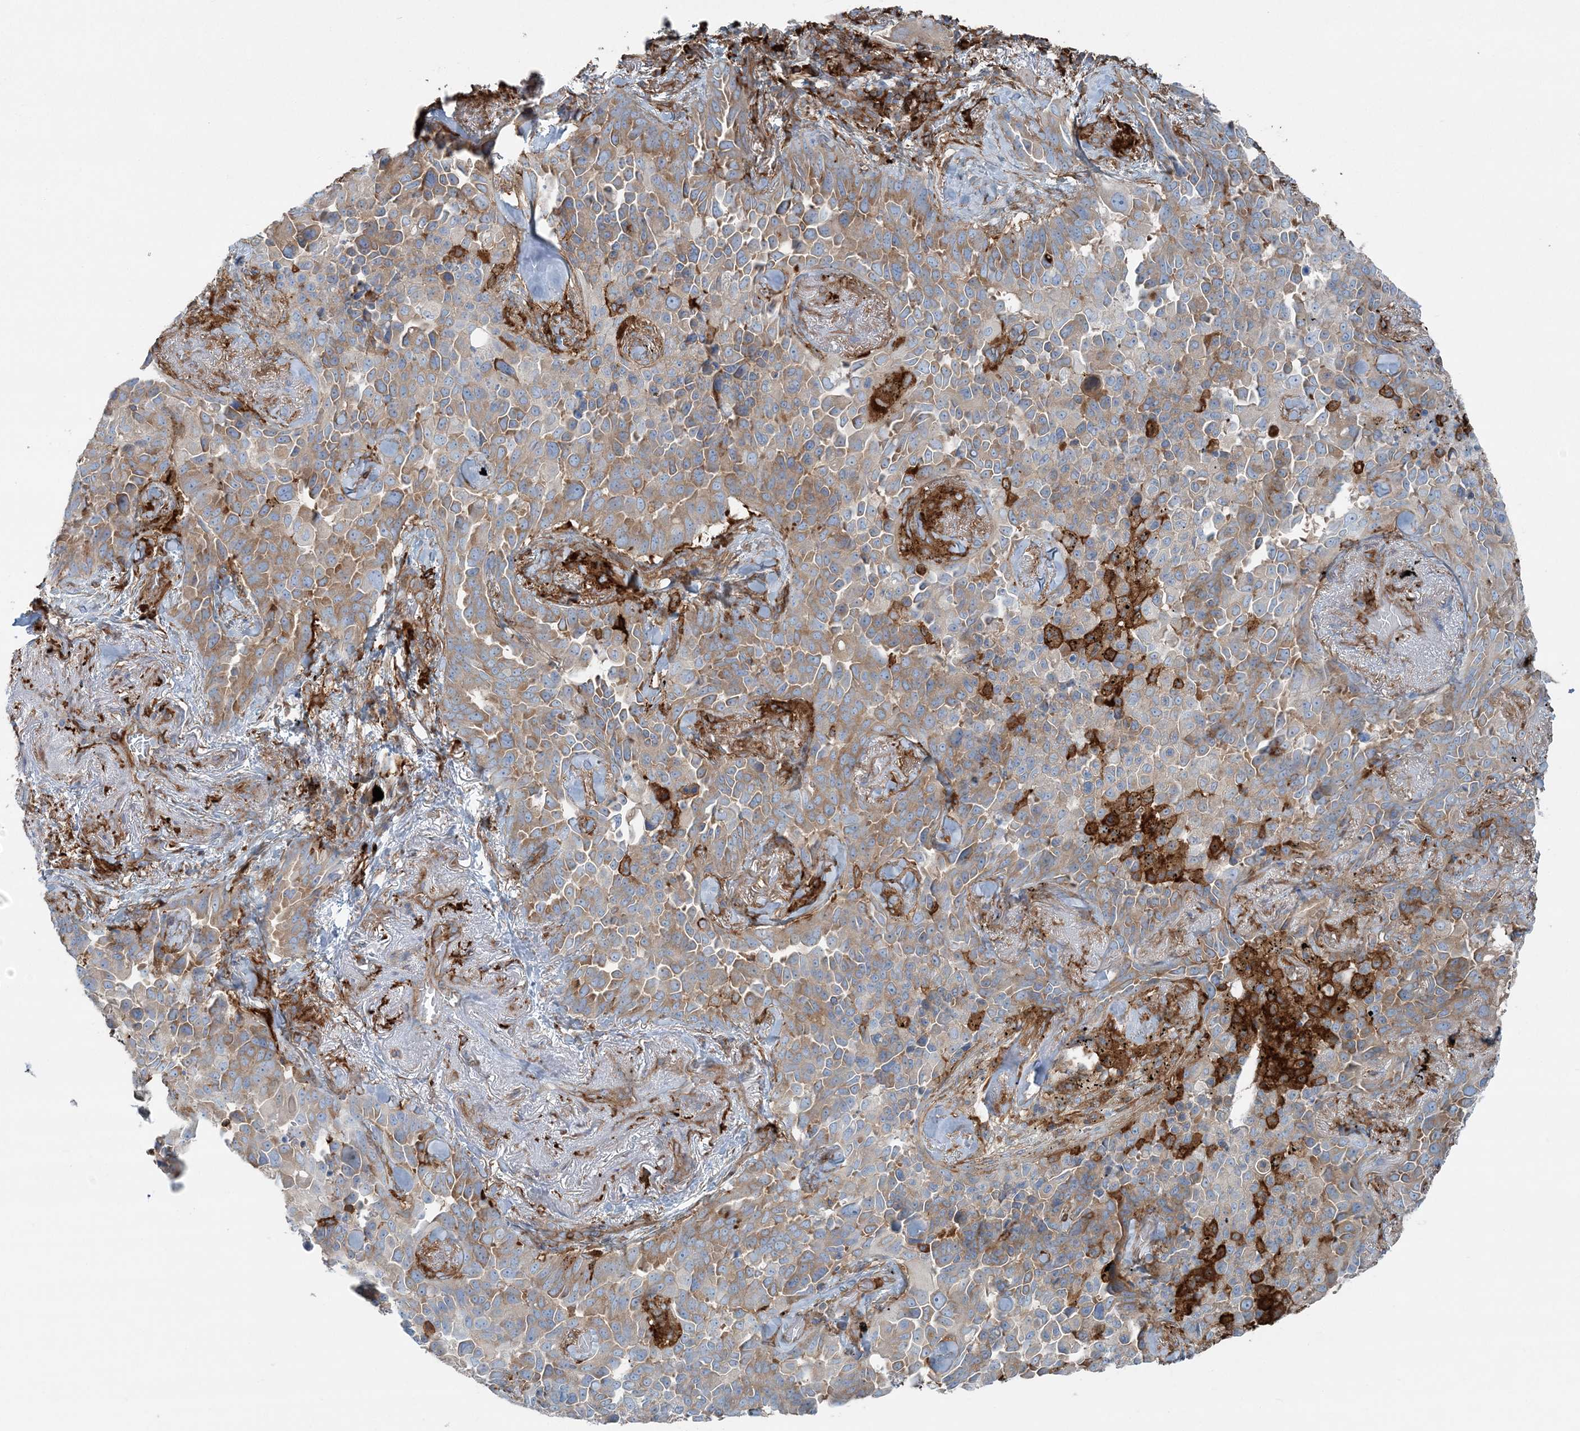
{"staining": {"intensity": "moderate", "quantity": ">75%", "location": "cytoplasmic/membranous"}, "tissue": "lung cancer", "cell_type": "Tumor cells", "image_type": "cancer", "snomed": [{"axis": "morphology", "description": "Adenocarcinoma, NOS"}, {"axis": "topography", "description": "Lung"}], "caption": "Protein expression analysis of human lung cancer (adenocarcinoma) reveals moderate cytoplasmic/membranous positivity in approximately >75% of tumor cells.", "gene": "SNX2", "patient": {"sex": "female", "age": 67}}